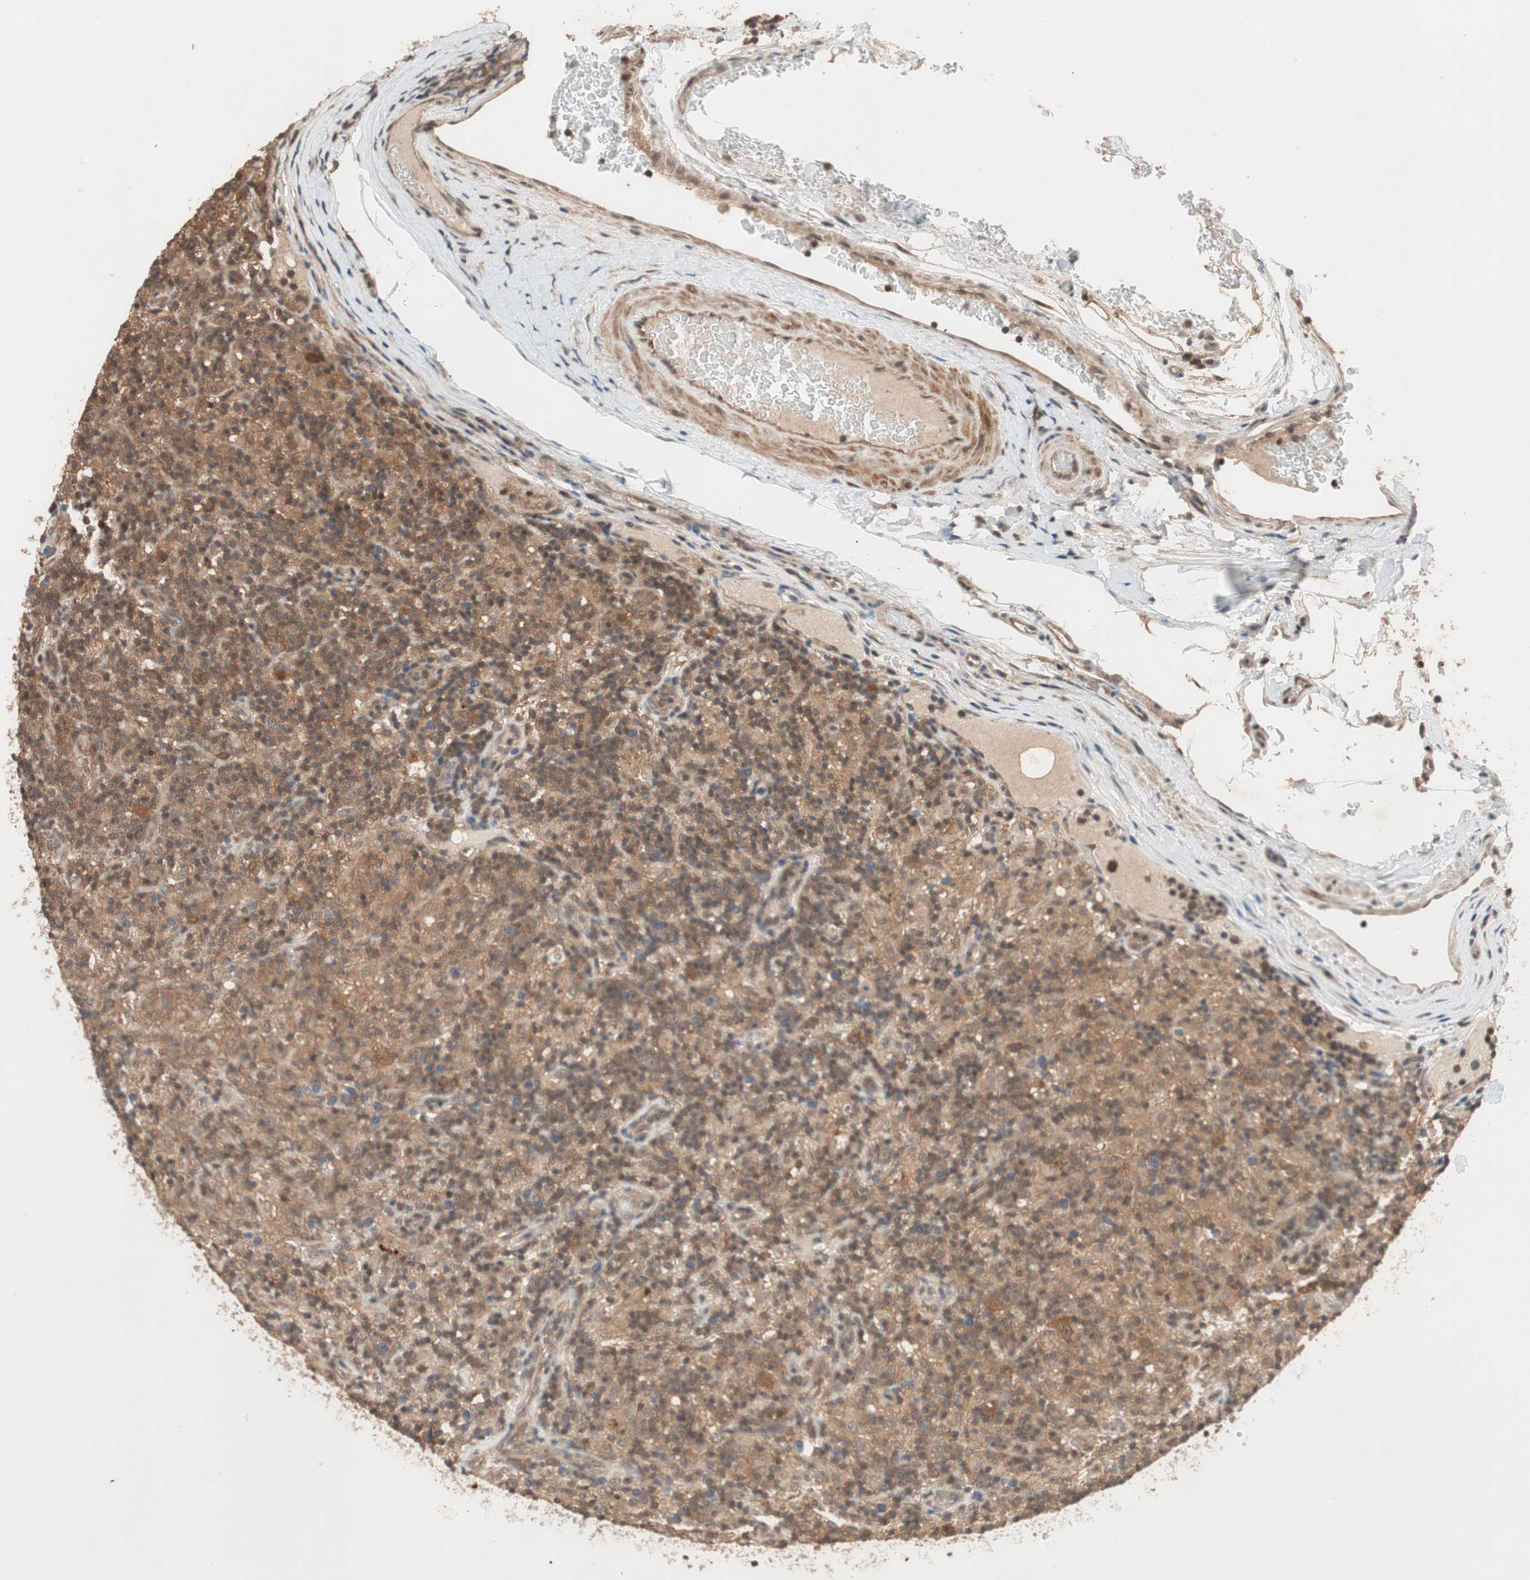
{"staining": {"intensity": "moderate", "quantity": ">75%", "location": "cytoplasmic/membranous"}, "tissue": "lymphoma", "cell_type": "Tumor cells", "image_type": "cancer", "snomed": [{"axis": "morphology", "description": "Hodgkin's disease, NOS"}, {"axis": "topography", "description": "Lymph node"}], "caption": "Human Hodgkin's disease stained for a protein (brown) reveals moderate cytoplasmic/membranous positive staining in approximately >75% of tumor cells.", "gene": "GART", "patient": {"sex": "male", "age": 70}}